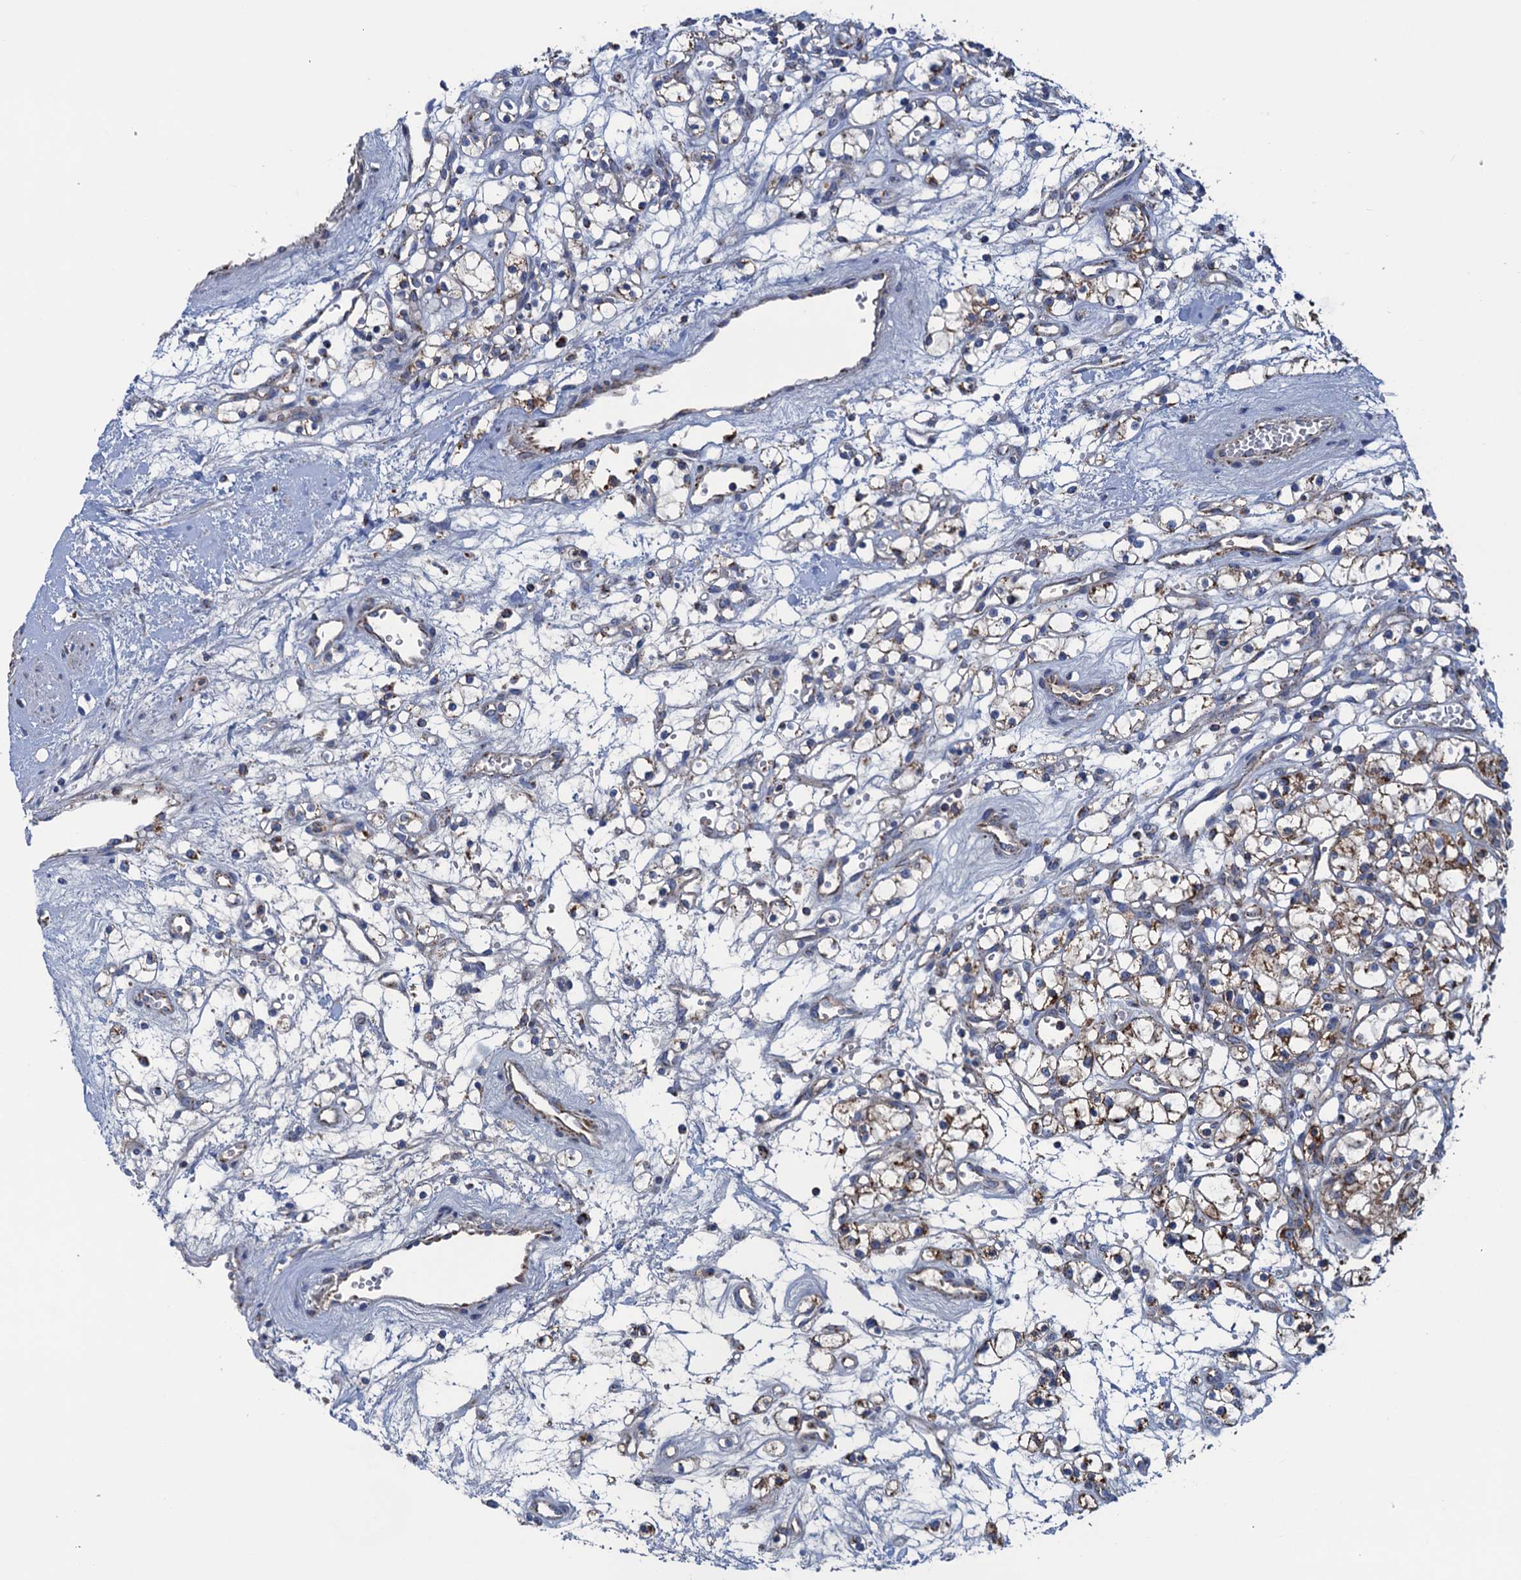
{"staining": {"intensity": "moderate", "quantity": "25%-75%", "location": "cytoplasmic/membranous"}, "tissue": "renal cancer", "cell_type": "Tumor cells", "image_type": "cancer", "snomed": [{"axis": "morphology", "description": "Adenocarcinoma, NOS"}, {"axis": "topography", "description": "Kidney"}], "caption": "A histopathology image of renal cancer (adenocarcinoma) stained for a protein reveals moderate cytoplasmic/membranous brown staining in tumor cells. (DAB IHC, brown staining for protein, blue staining for nuclei).", "gene": "GTPBP3", "patient": {"sex": "female", "age": 59}}